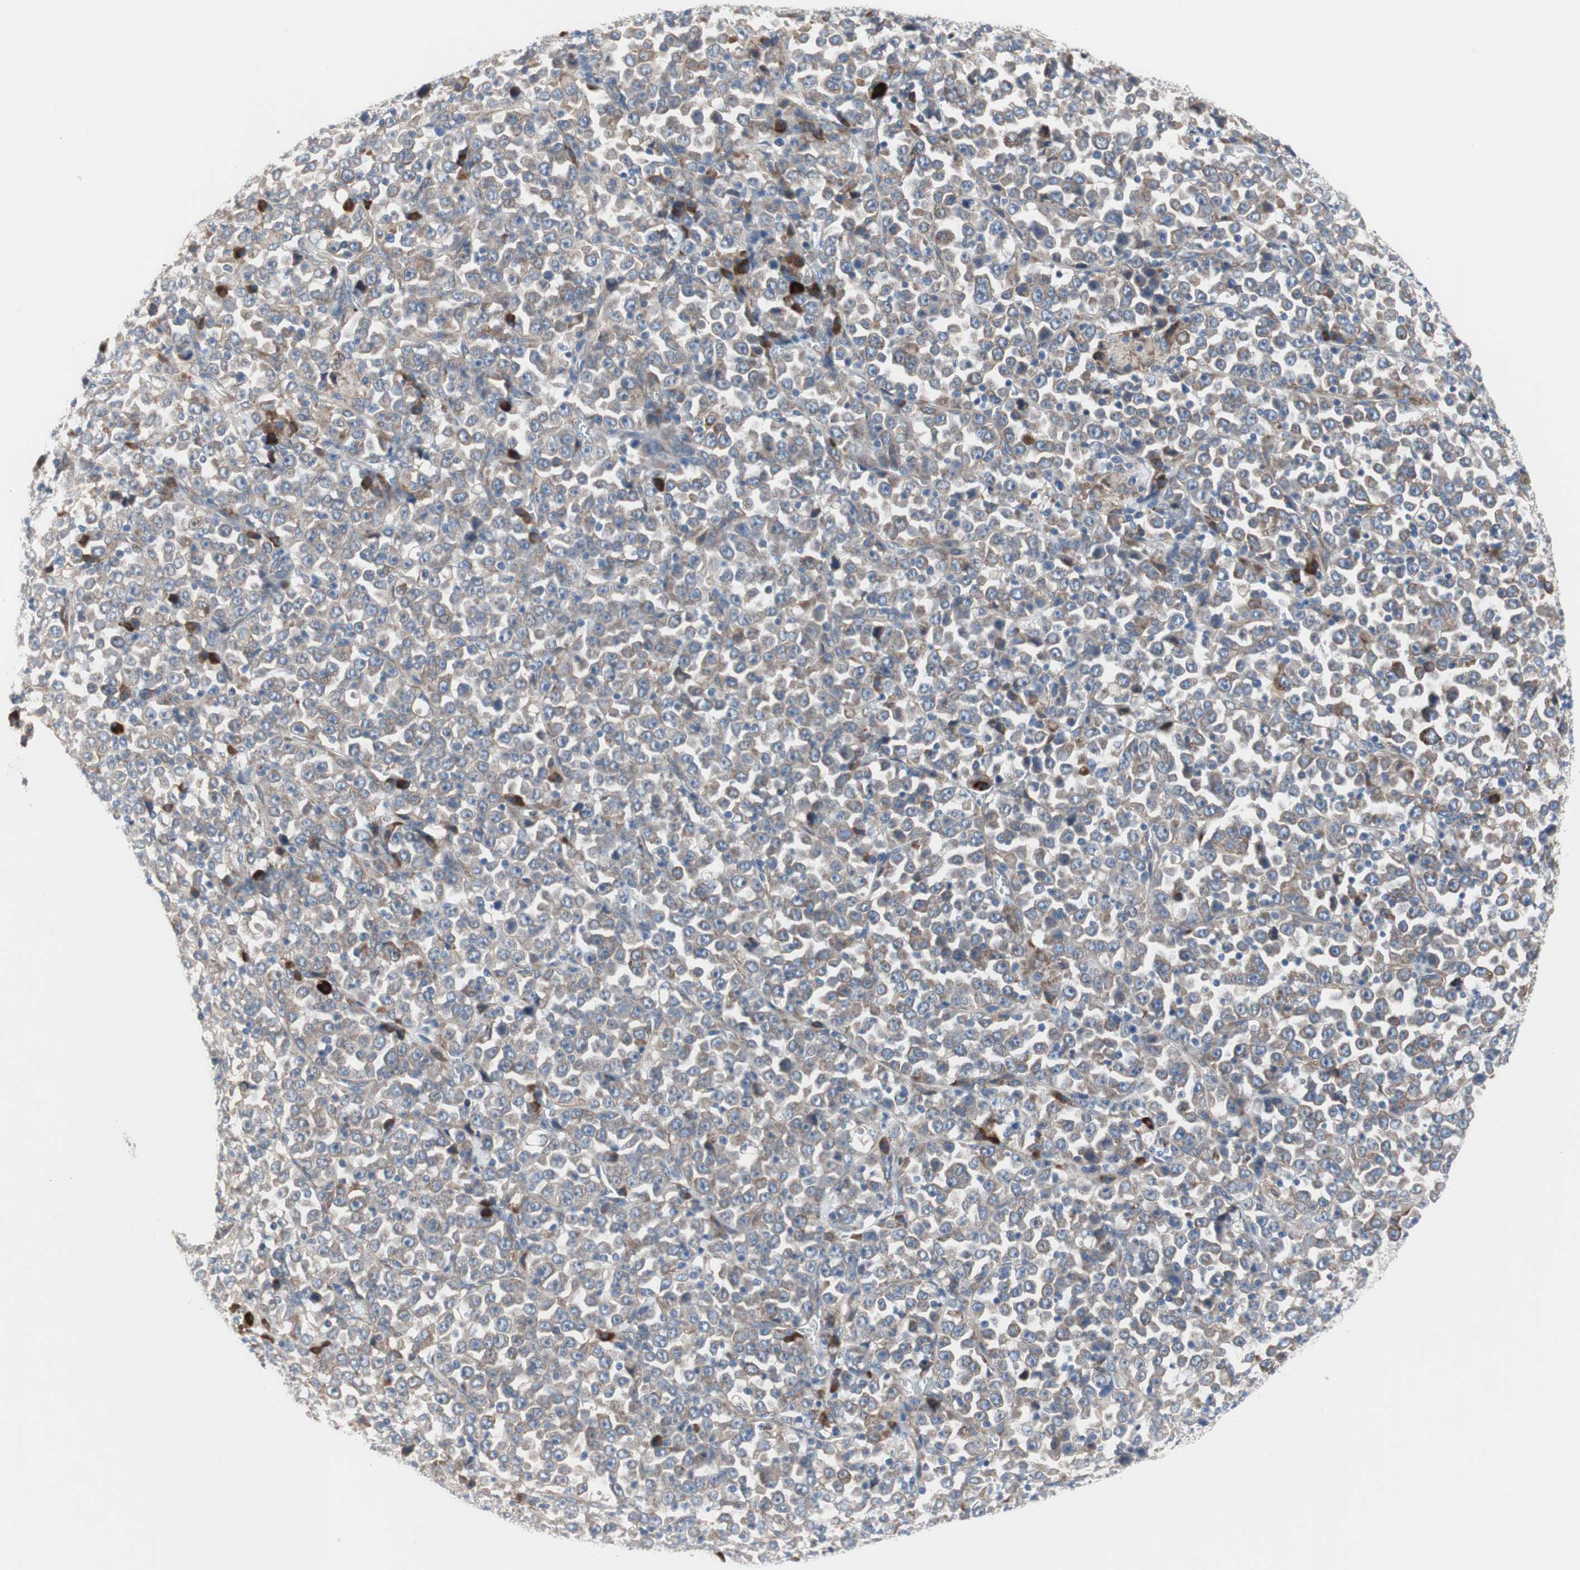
{"staining": {"intensity": "weak", "quantity": ">75%", "location": "cytoplasmic/membranous"}, "tissue": "stomach cancer", "cell_type": "Tumor cells", "image_type": "cancer", "snomed": [{"axis": "morphology", "description": "Normal tissue, NOS"}, {"axis": "morphology", "description": "Adenocarcinoma, NOS"}, {"axis": "topography", "description": "Stomach, upper"}, {"axis": "topography", "description": "Stomach"}], "caption": "Weak cytoplasmic/membranous protein positivity is appreciated in about >75% of tumor cells in adenocarcinoma (stomach).", "gene": "KANSL1", "patient": {"sex": "male", "age": 59}}